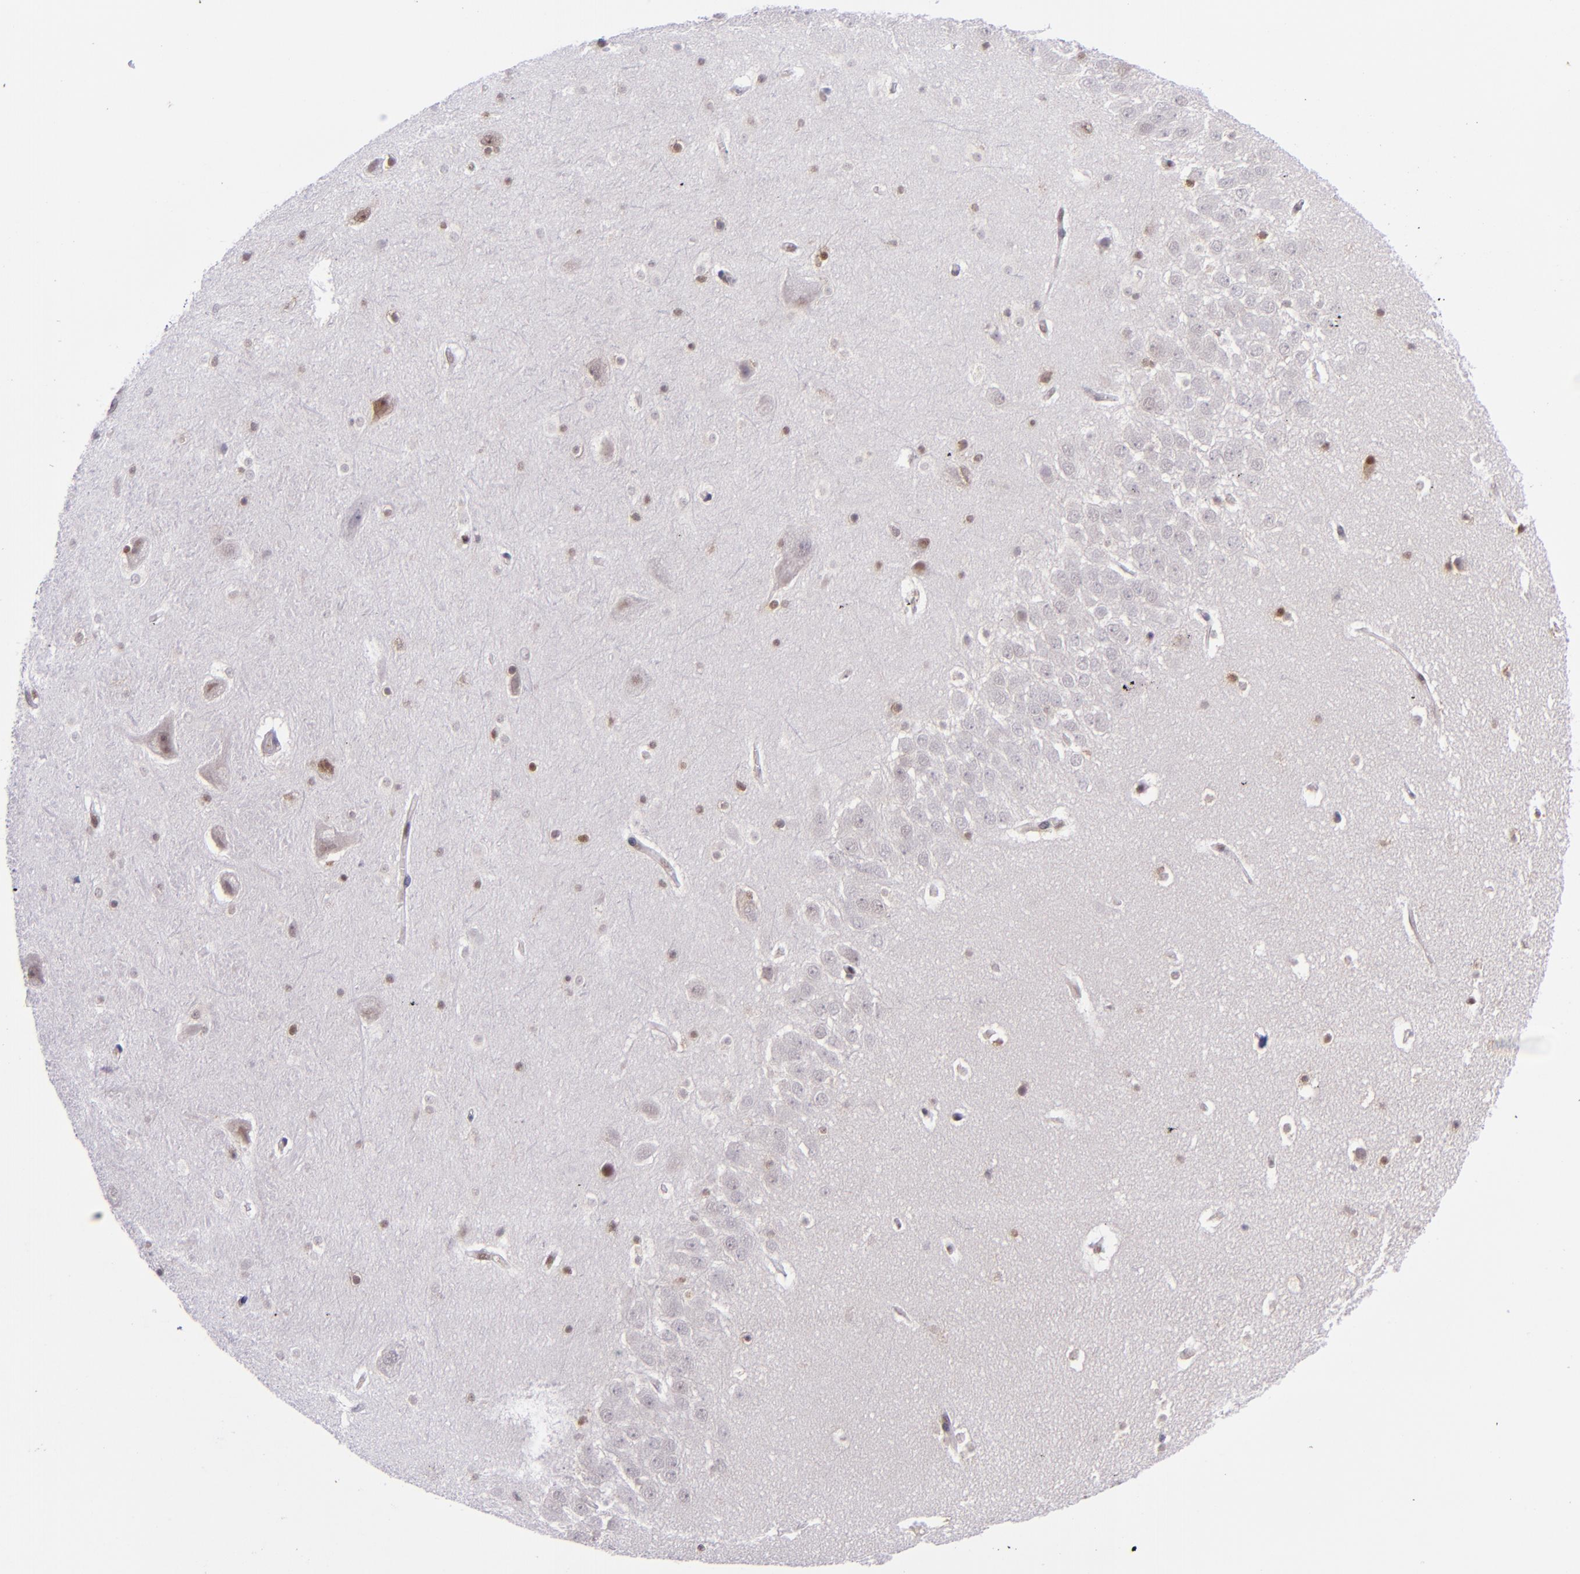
{"staining": {"intensity": "moderate", "quantity": ">75%", "location": "nuclear"}, "tissue": "hippocampus", "cell_type": "Glial cells", "image_type": "normal", "snomed": [{"axis": "morphology", "description": "Normal tissue, NOS"}, {"axis": "topography", "description": "Hippocampus"}], "caption": "Human hippocampus stained for a protein (brown) shows moderate nuclear positive staining in approximately >75% of glial cells.", "gene": "BAG1", "patient": {"sex": "male", "age": 45}}